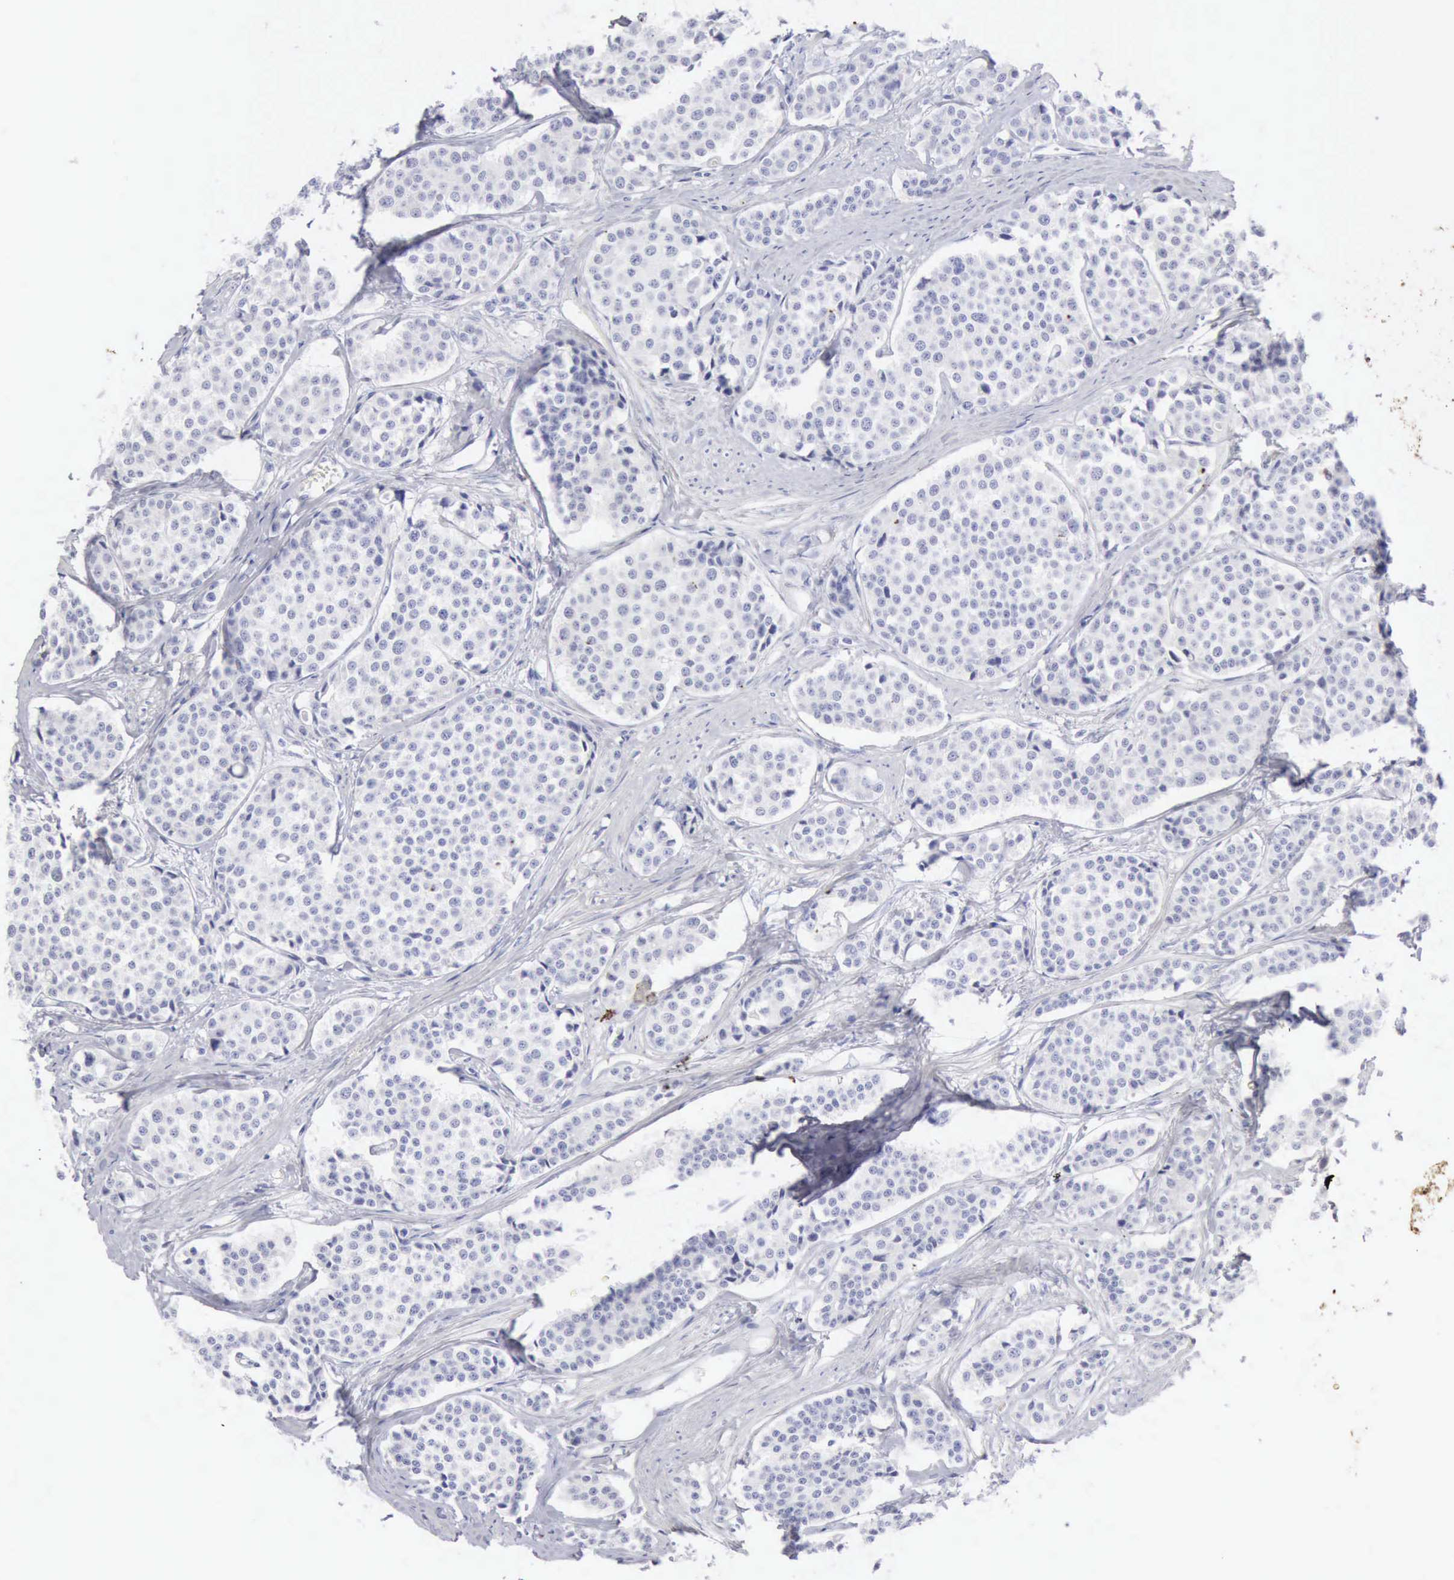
{"staining": {"intensity": "negative", "quantity": "none", "location": "none"}, "tissue": "carcinoid", "cell_type": "Tumor cells", "image_type": "cancer", "snomed": [{"axis": "morphology", "description": "Carcinoid, malignant, NOS"}, {"axis": "topography", "description": "Small intestine"}], "caption": "The immunohistochemistry (IHC) histopathology image has no significant staining in tumor cells of carcinoid tissue. Nuclei are stained in blue.", "gene": "KRT10", "patient": {"sex": "male", "age": 60}}